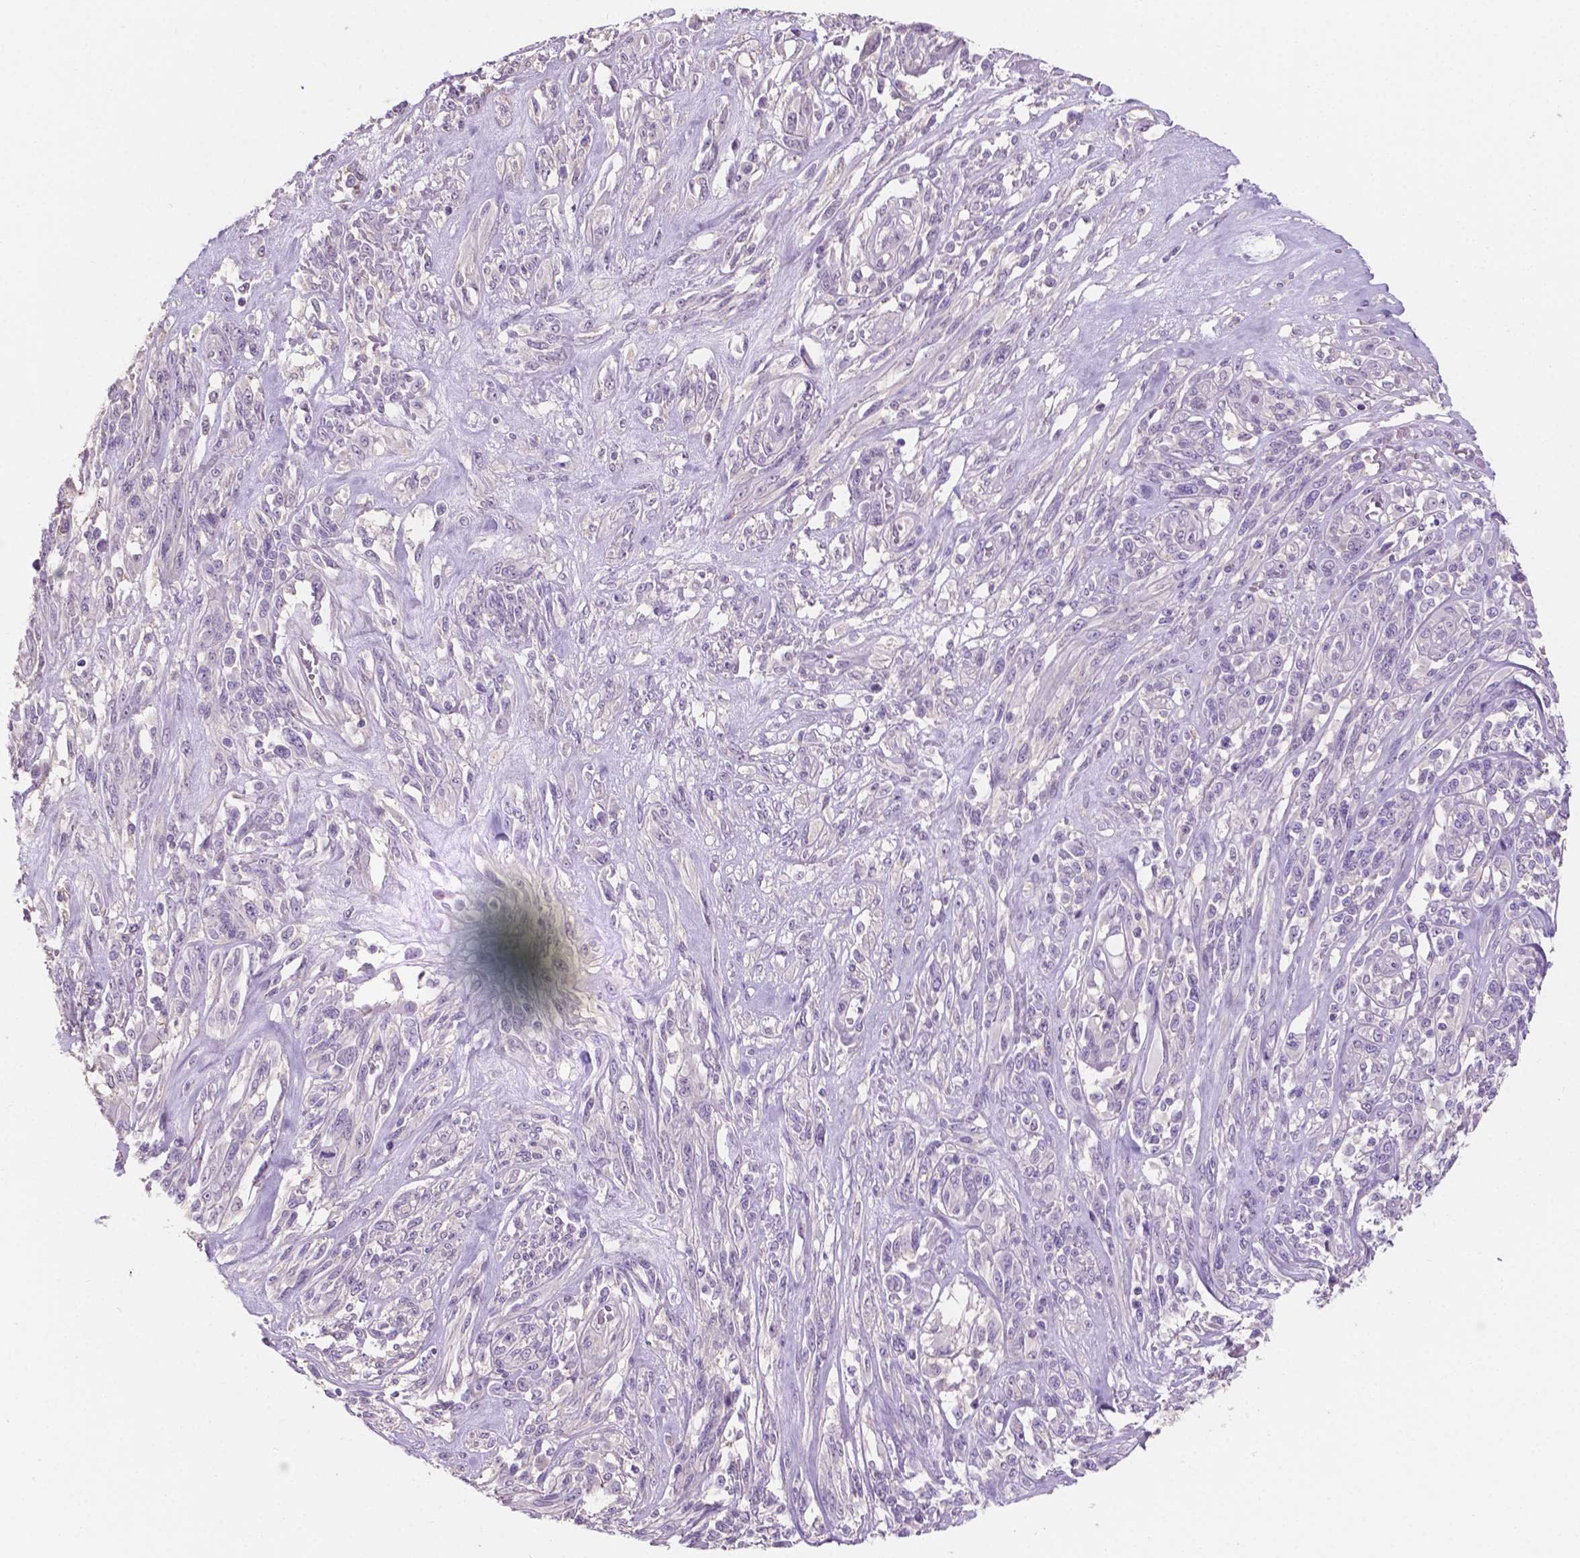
{"staining": {"intensity": "negative", "quantity": "none", "location": "none"}, "tissue": "melanoma", "cell_type": "Tumor cells", "image_type": "cancer", "snomed": [{"axis": "morphology", "description": "Malignant melanoma, NOS"}, {"axis": "topography", "description": "Skin"}], "caption": "Tumor cells are negative for brown protein staining in melanoma. Nuclei are stained in blue.", "gene": "SBSN", "patient": {"sex": "female", "age": 91}}